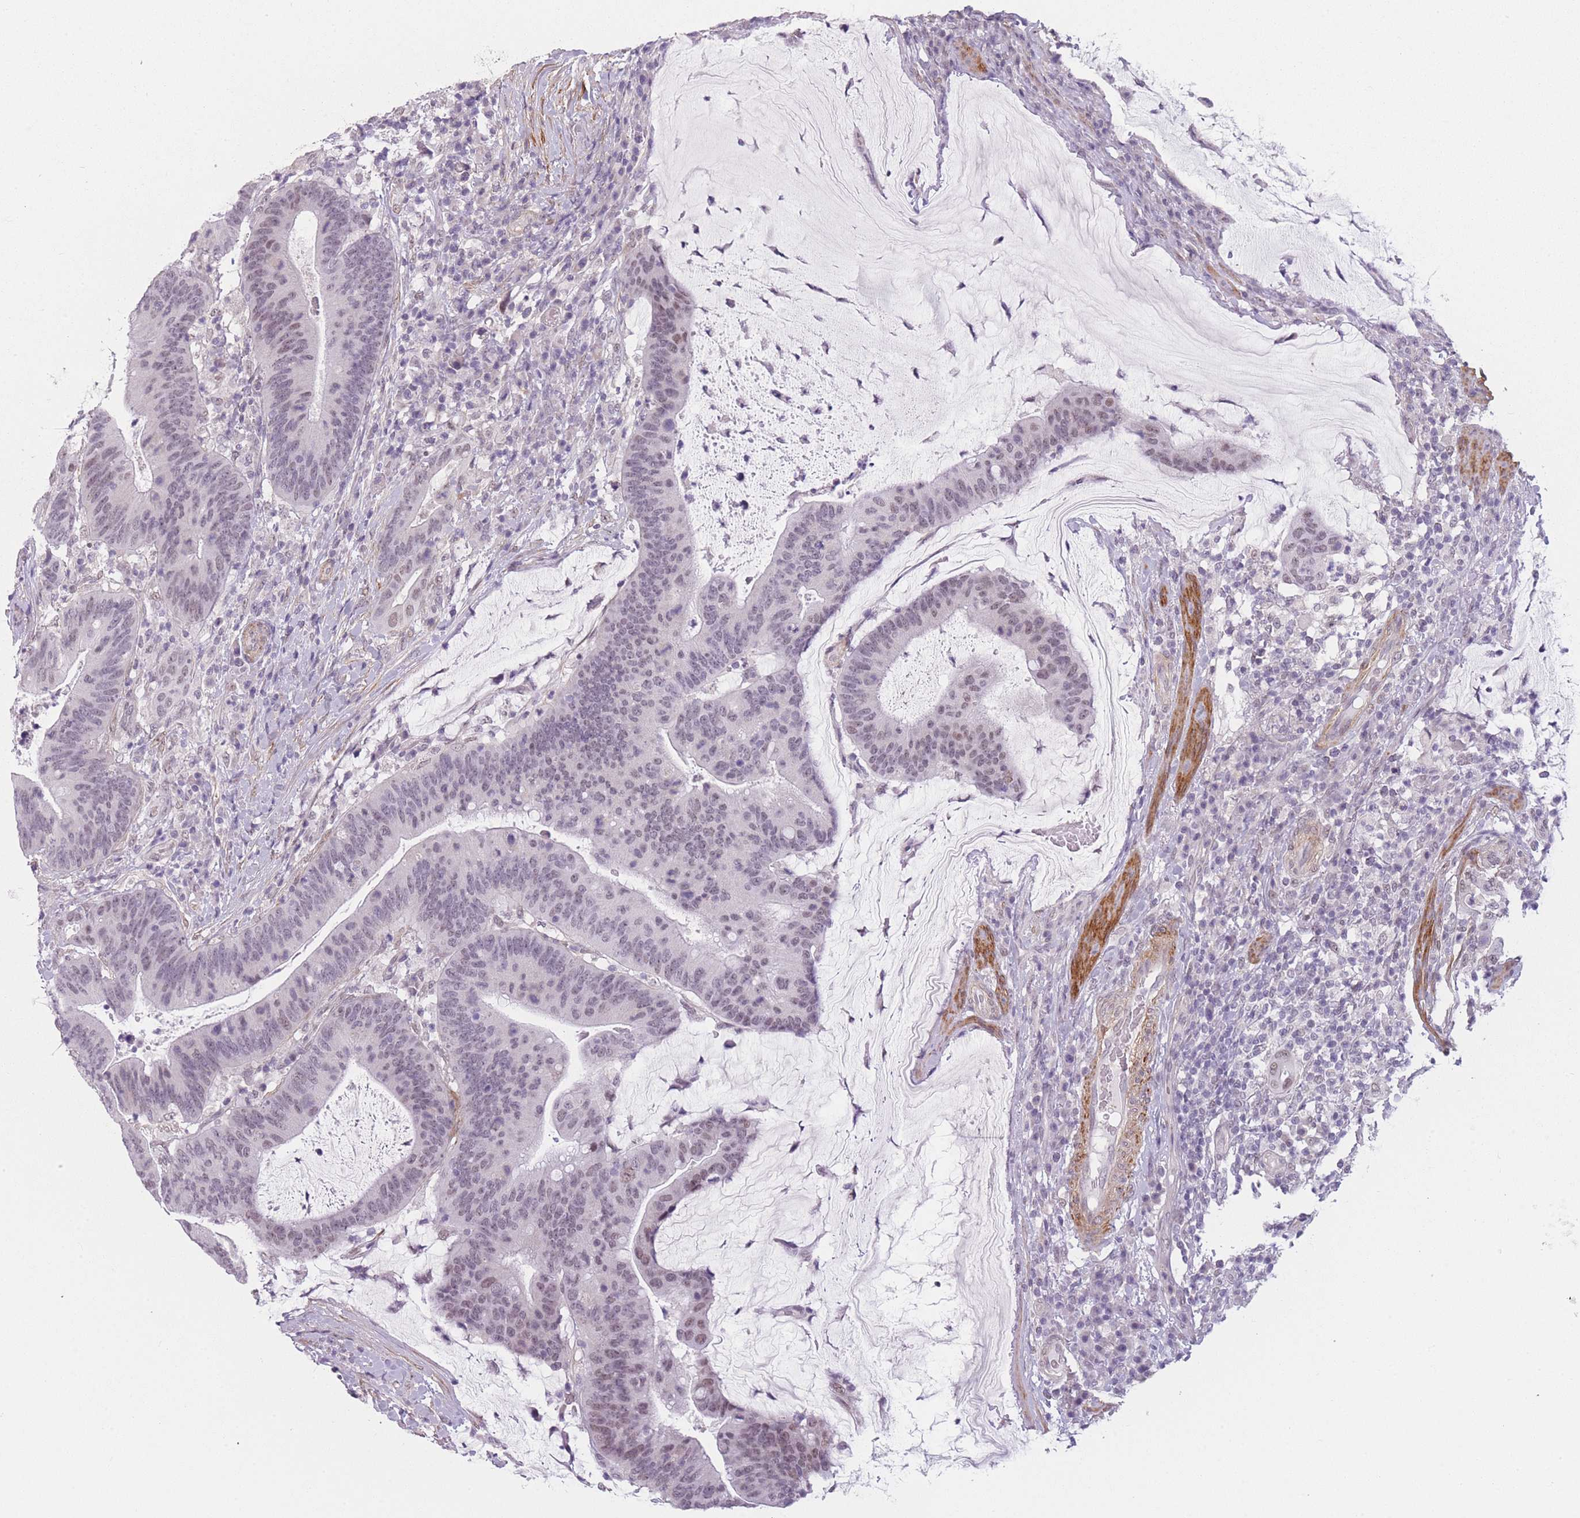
{"staining": {"intensity": "moderate", "quantity": "<25%", "location": "nuclear"}, "tissue": "colorectal cancer", "cell_type": "Tumor cells", "image_type": "cancer", "snomed": [{"axis": "morphology", "description": "Adenocarcinoma, NOS"}, {"axis": "topography", "description": "Colon"}], "caption": "This photomicrograph shows colorectal cancer (adenocarcinoma) stained with immunohistochemistry (IHC) to label a protein in brown. The nuclear of tumor cells show moderate positivity for the protein. Nuclei are counter-stained blue.", "gene": "SIN3B", "patient": {"sex": "female", "age": 66}}